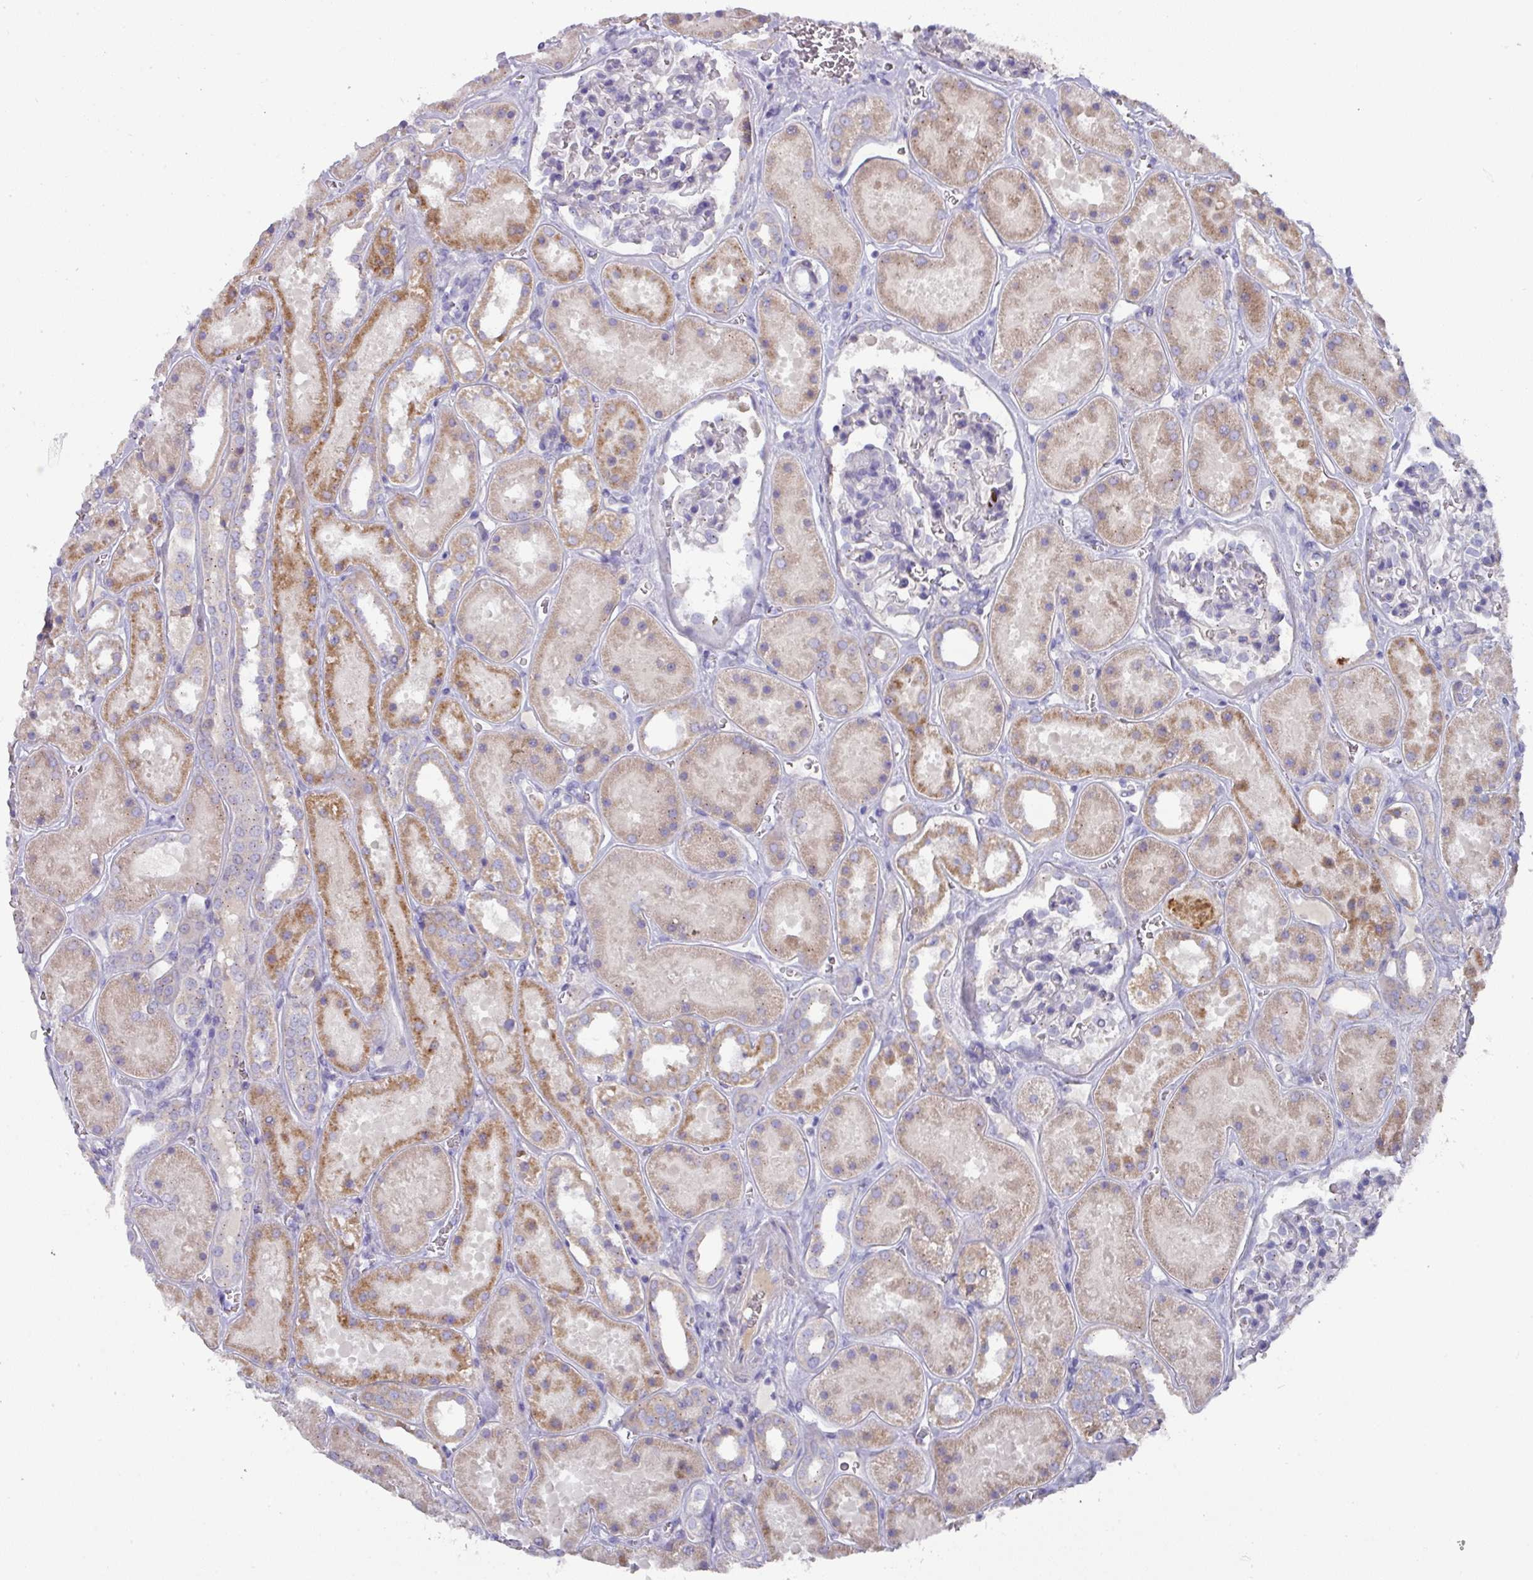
{"staining": {"intensity": "negative", "quantity": "none", "location": "none"}, "tissue": "kidney", "cell_type": "Cells in glomeruli", "image_type": "normal", "snomed": [{"axis": "morphology", "description": "Normal tissue, NOS"}, {"axis": "topography", "description": "Kidney"}], "caption": "The image exhibits no significant positivity in cells in glomeruli of kidney. (Brightfield microscopy of DAB immunohistochemistry (IHC) at high magnification).", "gene": "IL4R", "patient": {"sex": "female", "age": 41}}